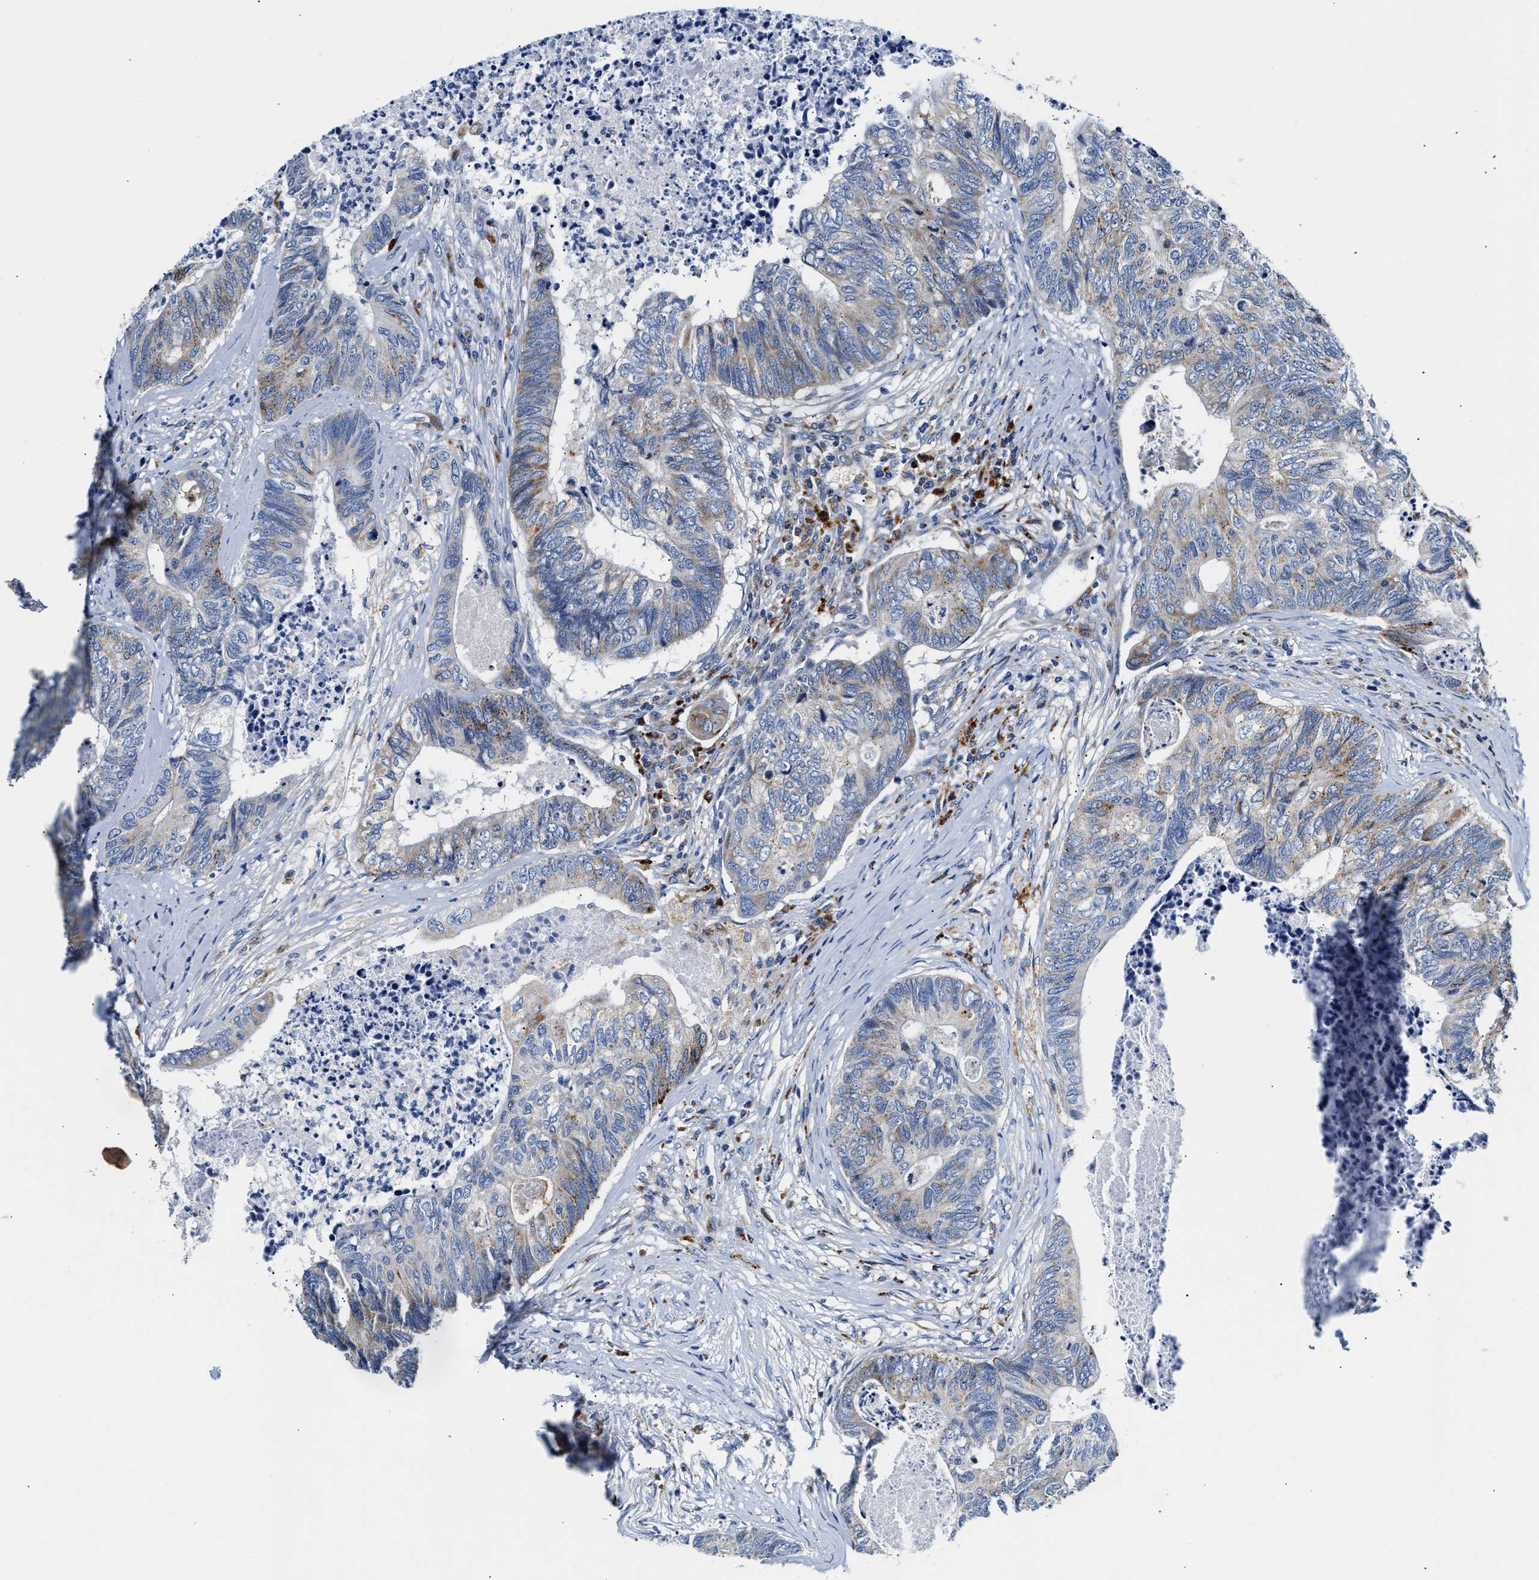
{"staining": {"intensity": "moderate", "quantity": "<25%", "location": "cytoplasmic/membranous"}, "tissue": "colorectal cancer", "cell_type": "Tumor cells", "image_type": "cancer", "snomed": [{"axis": "morphology", "description": "Adenocarcinoma, NOS"}, {"axis": "topography", "description": "Colon"}], "caption": "This image exhibits immunohistochemistry staining of human adenocarcinoma (colorectal), with low moderate cytoplasmic/membranous positivity in approximately <25% of tumor cells.", "gene": "ACADVL", "patient": {"sex": "female", "age": 67}}